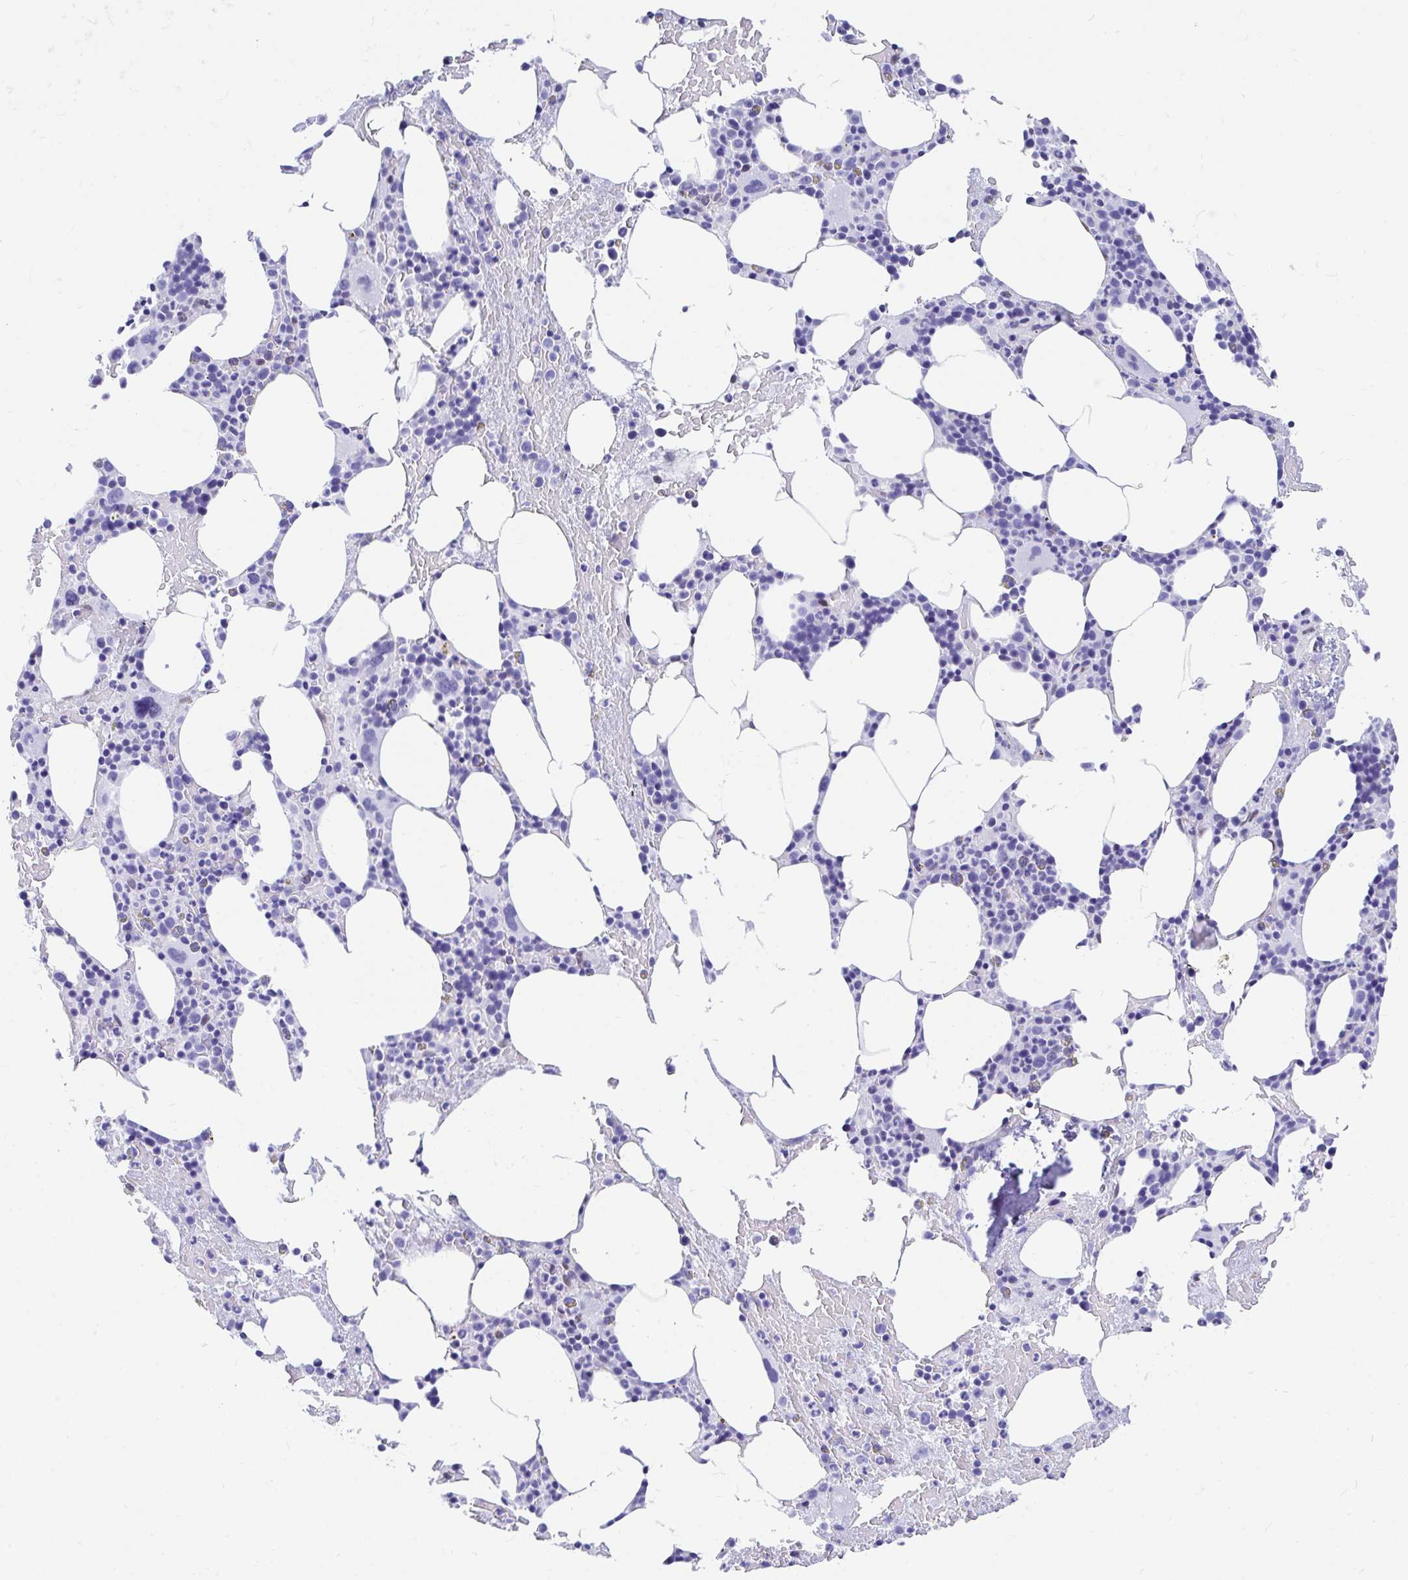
{"staining": {"intensity": "negative", "quantity": "none", "location": "none"}, "tissue": "bone marrow", "cell_type": "Hematopoietic cells", "image_type": "normal", "snomed": [{"axis": "morphology", "description": "Normal tissue, NOS"}, {"axis": "topography", "description": "Bone marrow"}], "caption": "A high-resolution photomicrograph shows immunohistochemistry (IHC) staining of benign bone marrow, which demonstrates no significant expression in hematopoietic cells.", "gene": "RBPMS", "patient": {"sex": "female", "age": 62}}